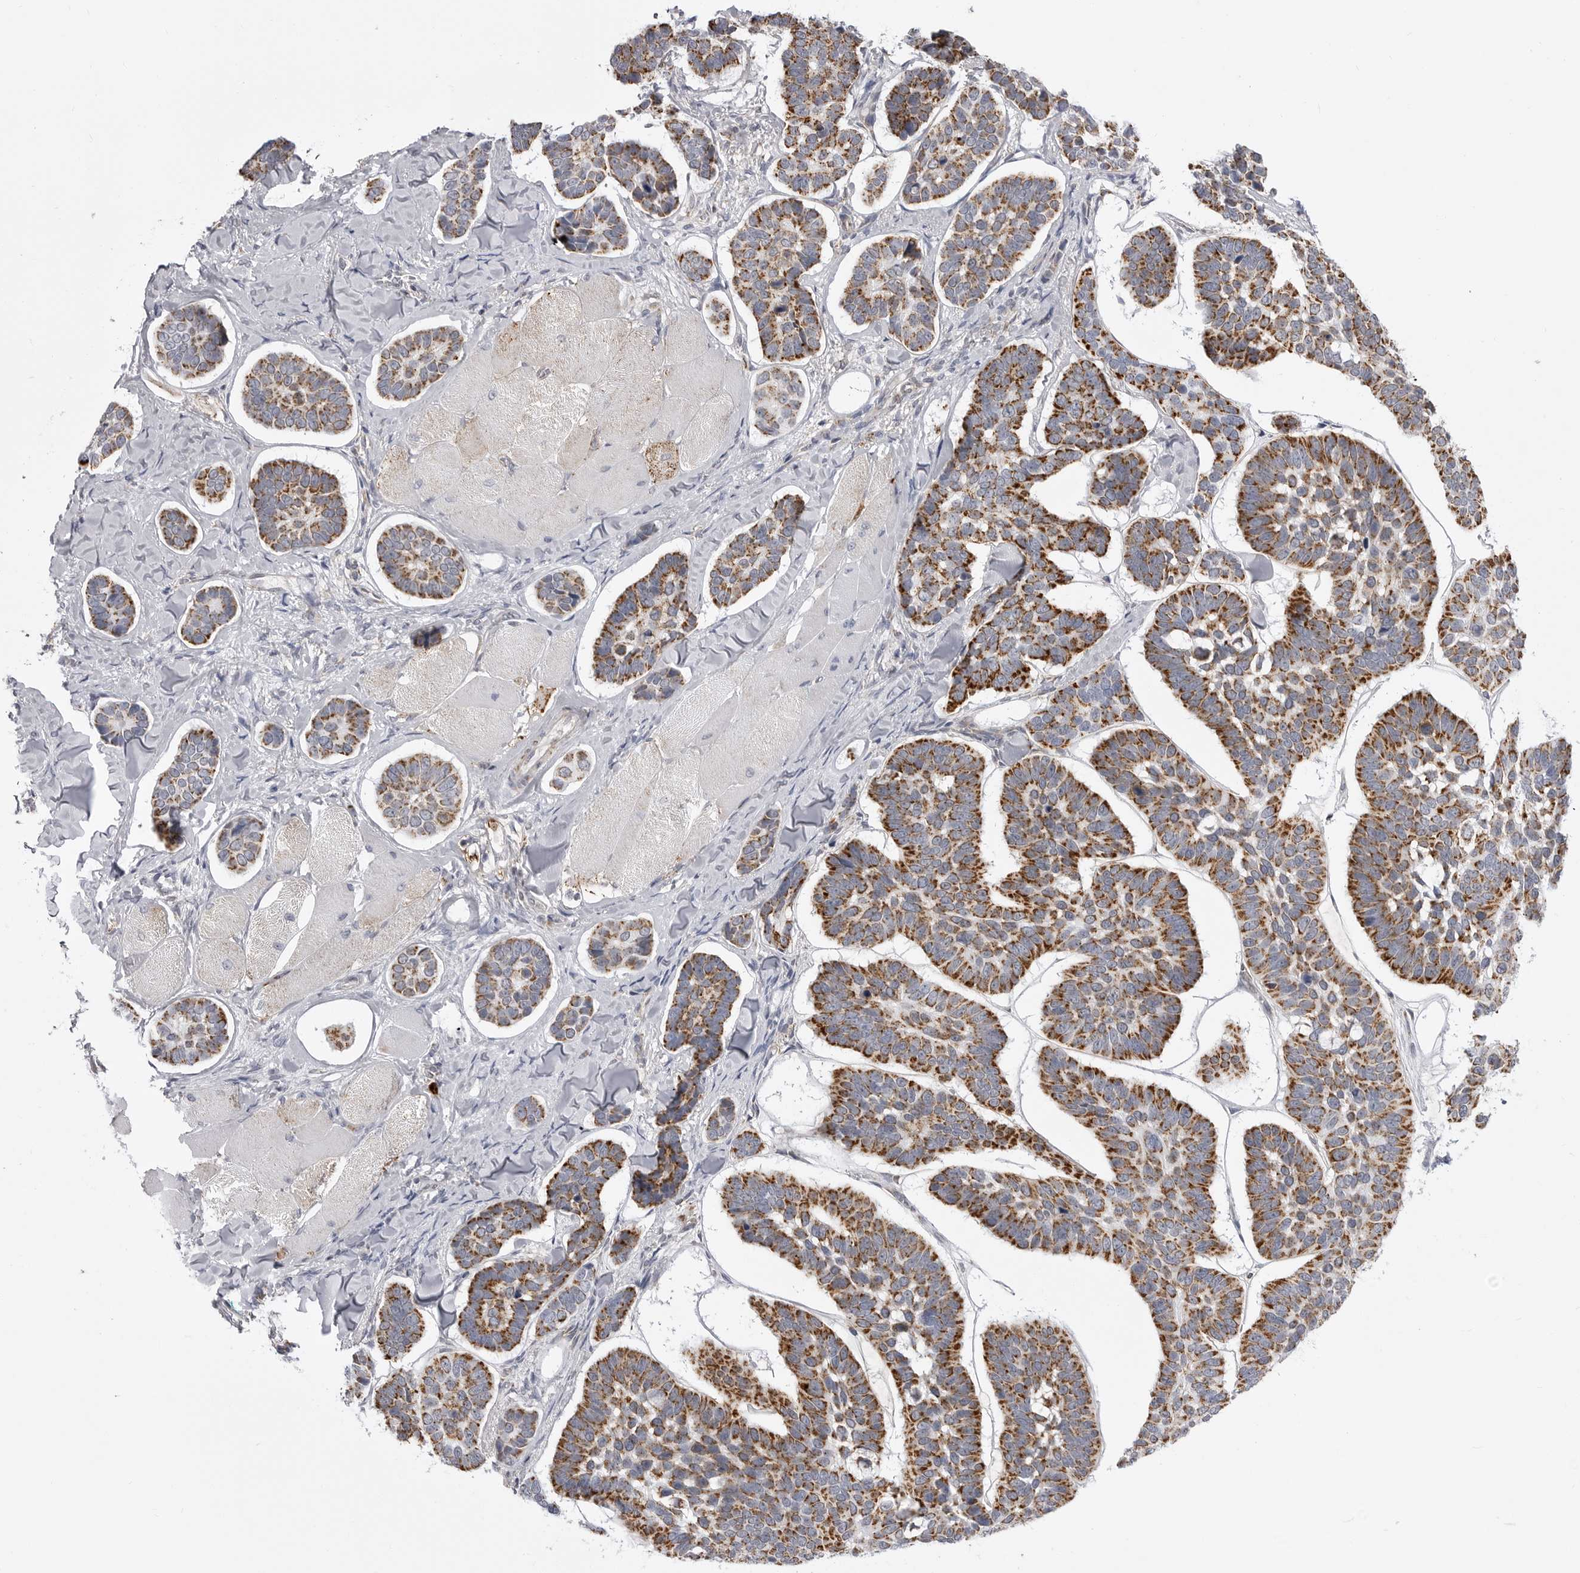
{"staining": {"intensity": "strong", "quantity": ">75%", "location": "cytoplasmic/membranous"}, "tissue": "skin cancer", "cell_type": "Tumor cells", "image_type": "cancer", "snomed": [{"axis": "morphology", "description": "Basal cell carcinoma"}, {"axis": "topography", "description": "Skin"}], "caption": "Immunohistochemistry of skin basal cell carcinoma exhibits high levels of strong cytoplasmic/membranous expression in approximately >75% of tumor cells.", "gene": "FH", "patient": {"sex": "male", "age": 62}}